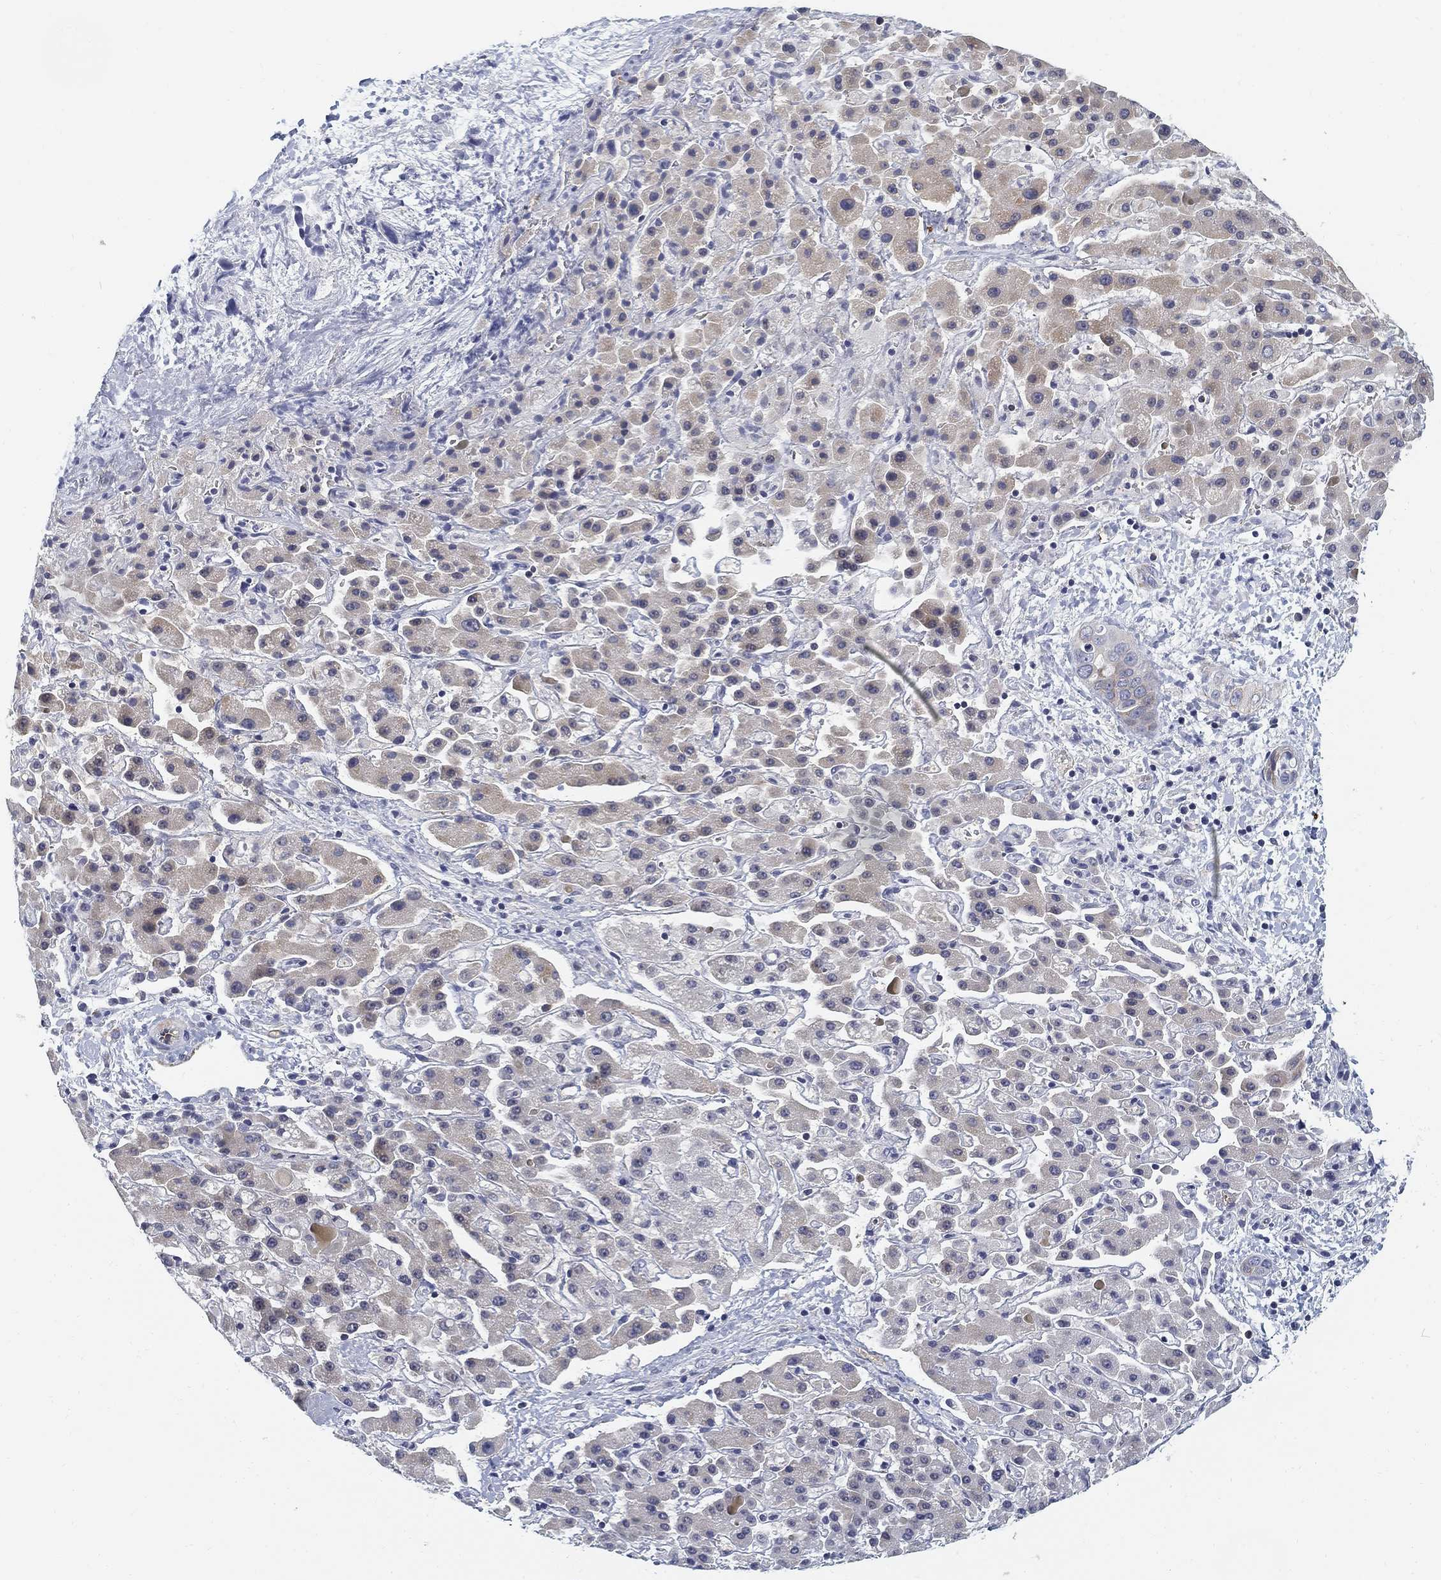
{"staining": {"intensity": "negative", "quantity": "none", "location": "none"}, "tissue": "liver cancer", "cell_type": "Tumor cells", "image_type": "cancer", "snomed": [{"axis": "morphology", "description": "Cholangiocarcinoma"}, {"axis": "topography", "description": "Liver"}], "caption": "A photomicrograph of human cholangiocarcinoma (liver) is negative for staining in tumor cells. The staining is performed using DAB brown chromogen with nuclei counter-stained in using hematoxylin.", "gene": "SLC2A5", "patient": {"sex": "female", "age": 52}}